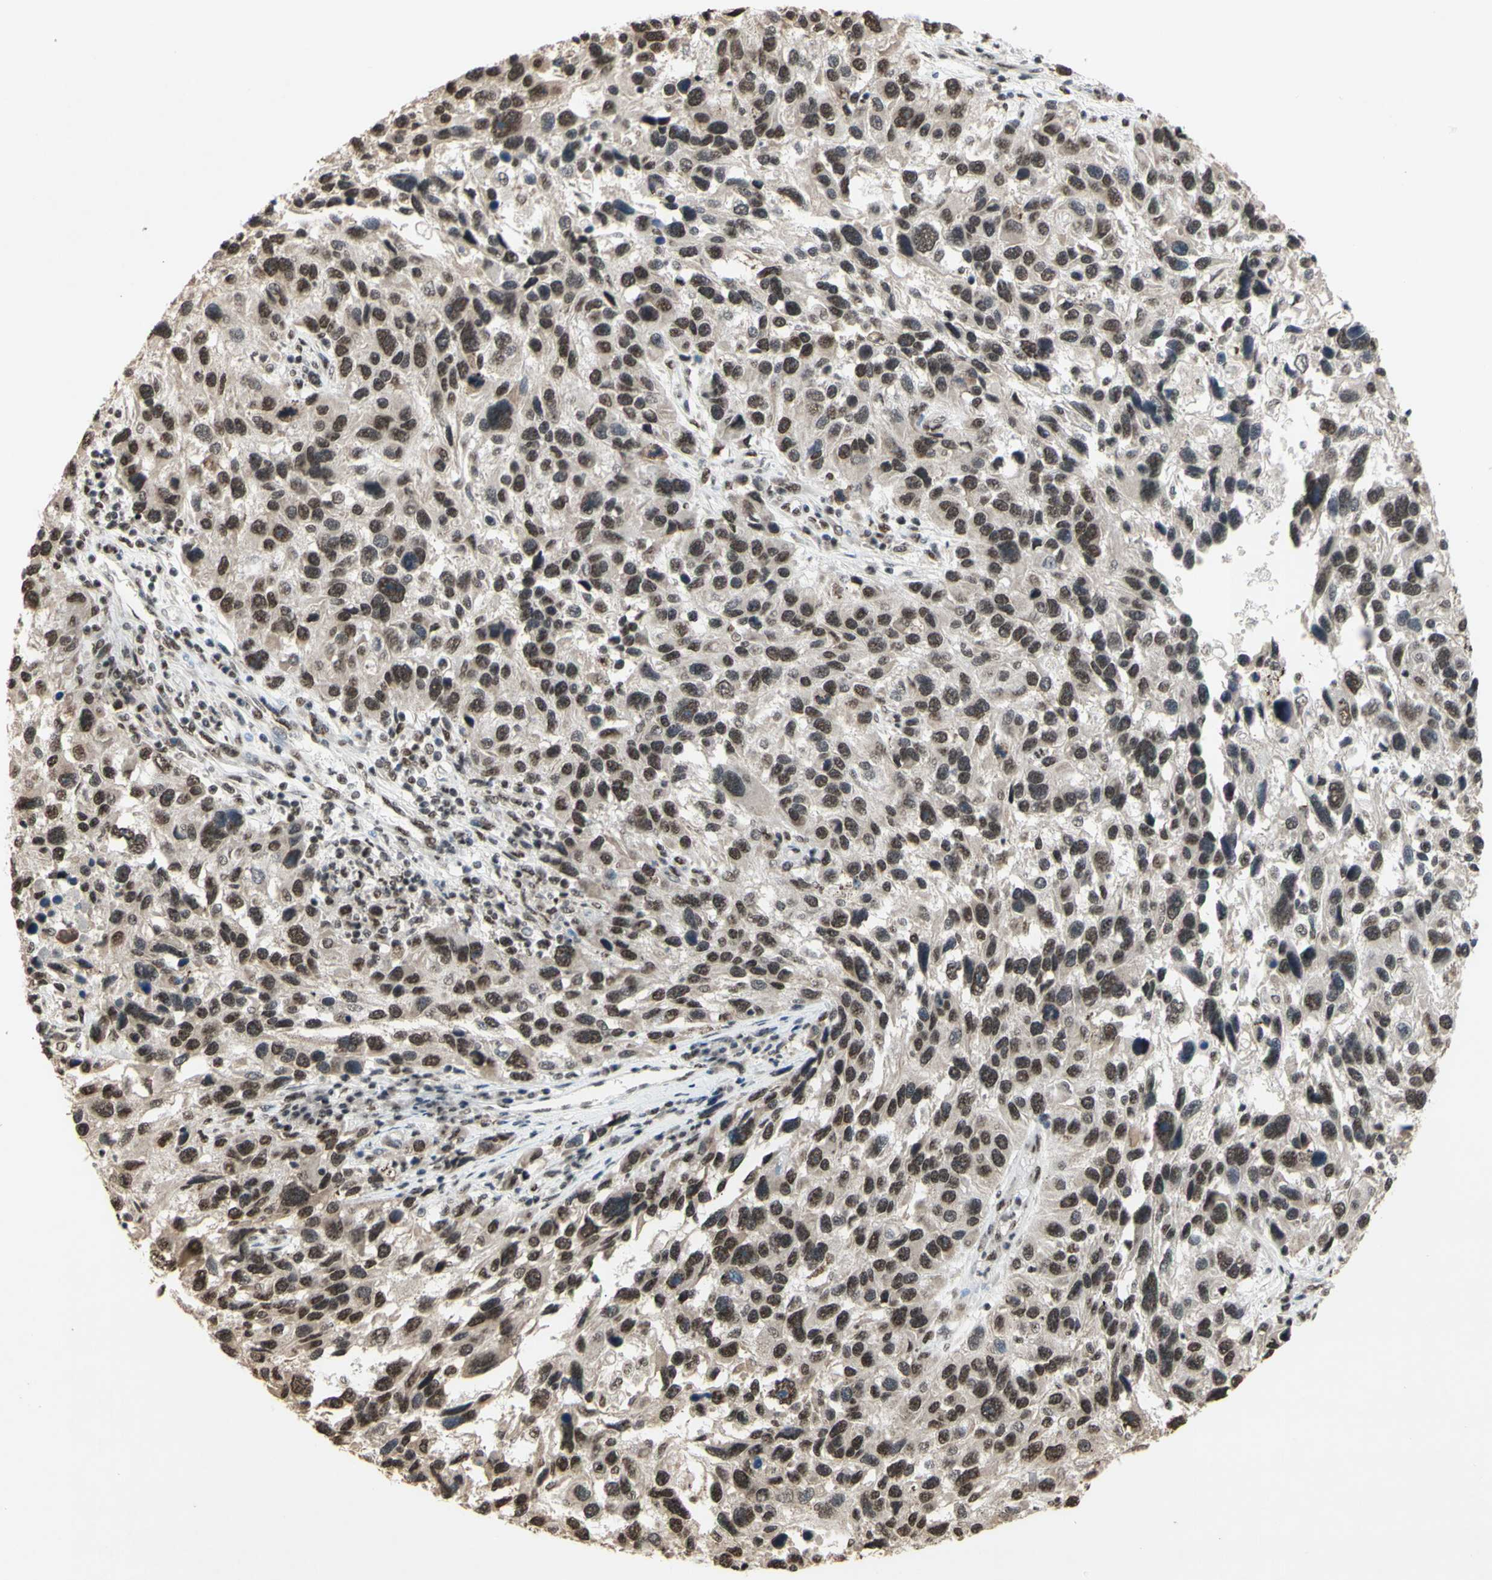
{"staining": {"intensity": "weak", "quantity": ">75%", "location": "nuclear"}, "tissue": "melanoma", "cell_type": "Tumor cells", "image_type": "cancer", "snomed": [{"axis": "morphology", "description": "Malignant melanoma, NOS"}, {"axis": "topography", "description": "Skin"}], "caption": "Melanoma stained with IHC shows weak nuclear staining in about >75% of tumor cells.", "gene": "SFPQ", "patient": {"sex": "male", "age": 53}}